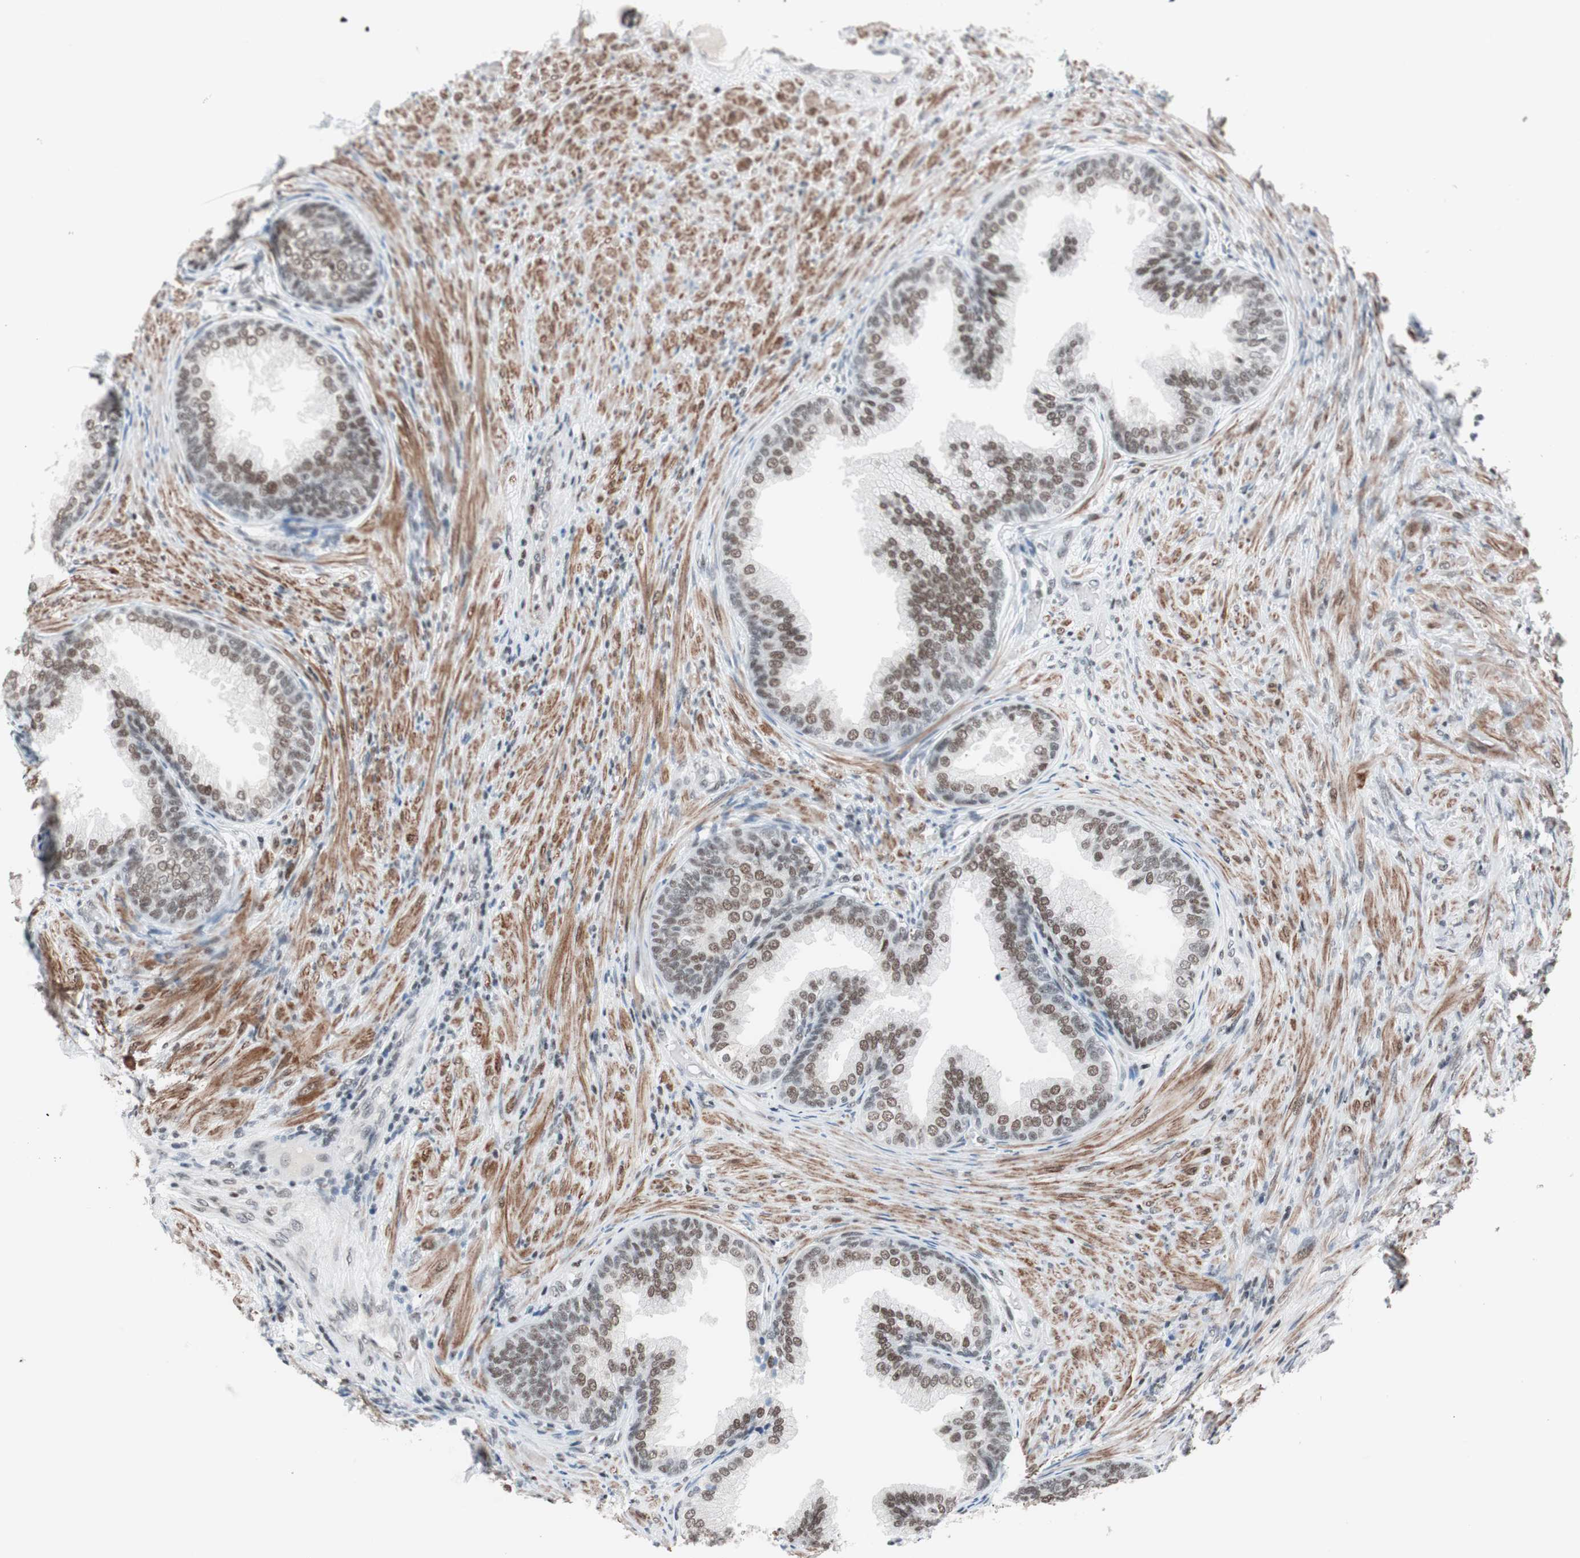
{"staining": {"intensity": "moderate", "quantity": ">75%", "location": "nuclear"}, "tissue": "prostate", "cell_type": "Glandular cells", "image_type": "normal", "snomed": [{"axis": "morphology", "description": "Normal tissue, NOS"}, {"axis": "topography", "description": "Prostate"}], "caption": "Immunohistochemistry (DAB) staining of benign prostate demonstrates moderate nuclear protein staining in about >75% of glandular cells.", "gene": "ARID1A", "patient": {"sex": "male", "age": 76}}